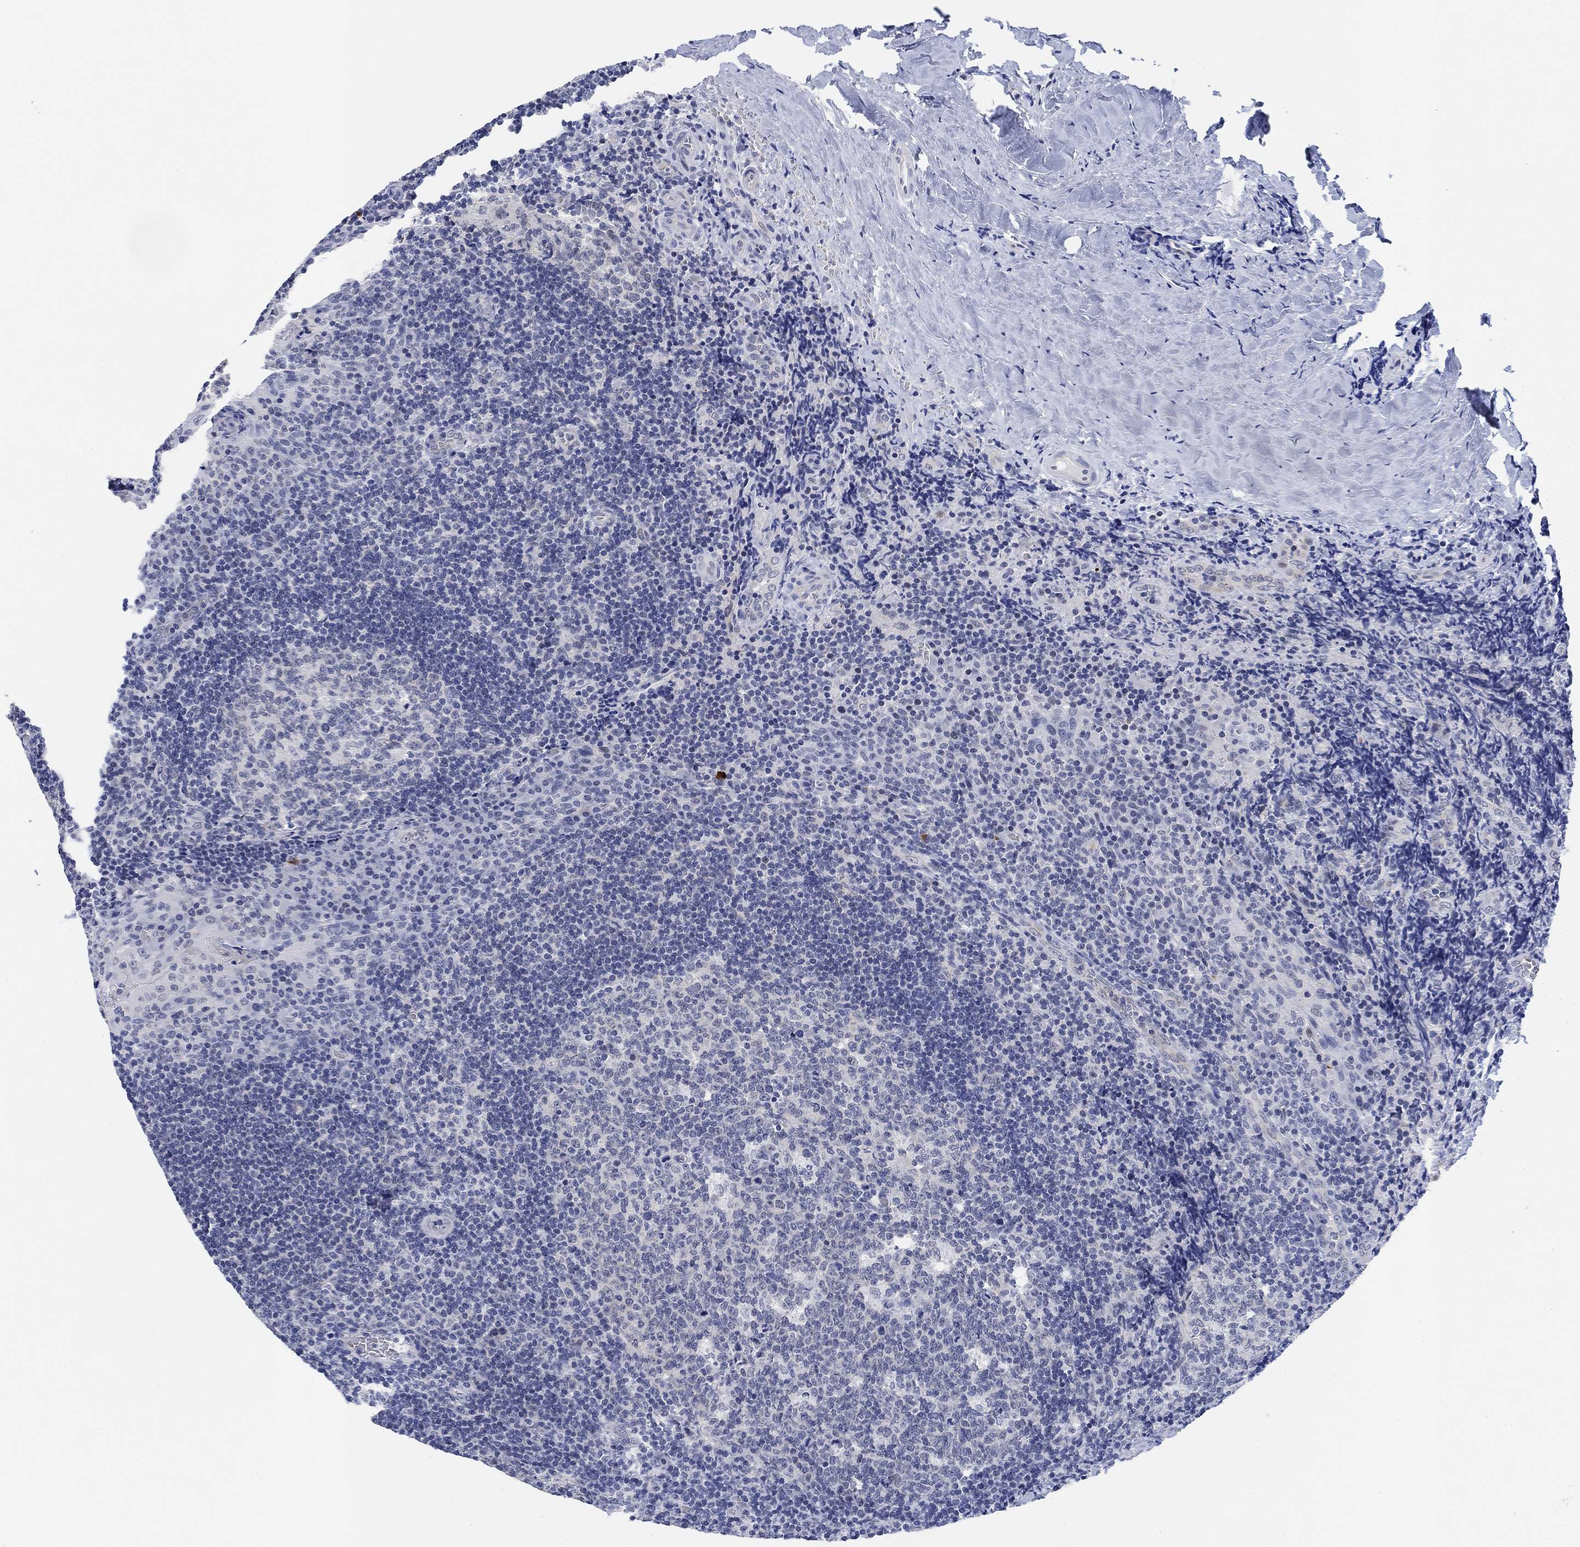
{"staining": {"intensity": "negative", "quantity": "none", "location": "none"}, "tissue": "tonsil", "cell_type": "Germinal center cells", "image_type": "normal", "snomed": [{"axis": "morphology", "description": "Normal tissue, NOS"}, {"axis": "topography", "description": "Tonsil"}], "caption": "A high-resolution photomicrograph shows IHC staining of unremarkable tonsil, which shows no significant positivity in germinal center cells. (DAB (3,3'-diaminobenzidine) immunohistochemistry, high magnification).", "gene": "PAX6", "patient": {"sex": "male", "age": 17}}